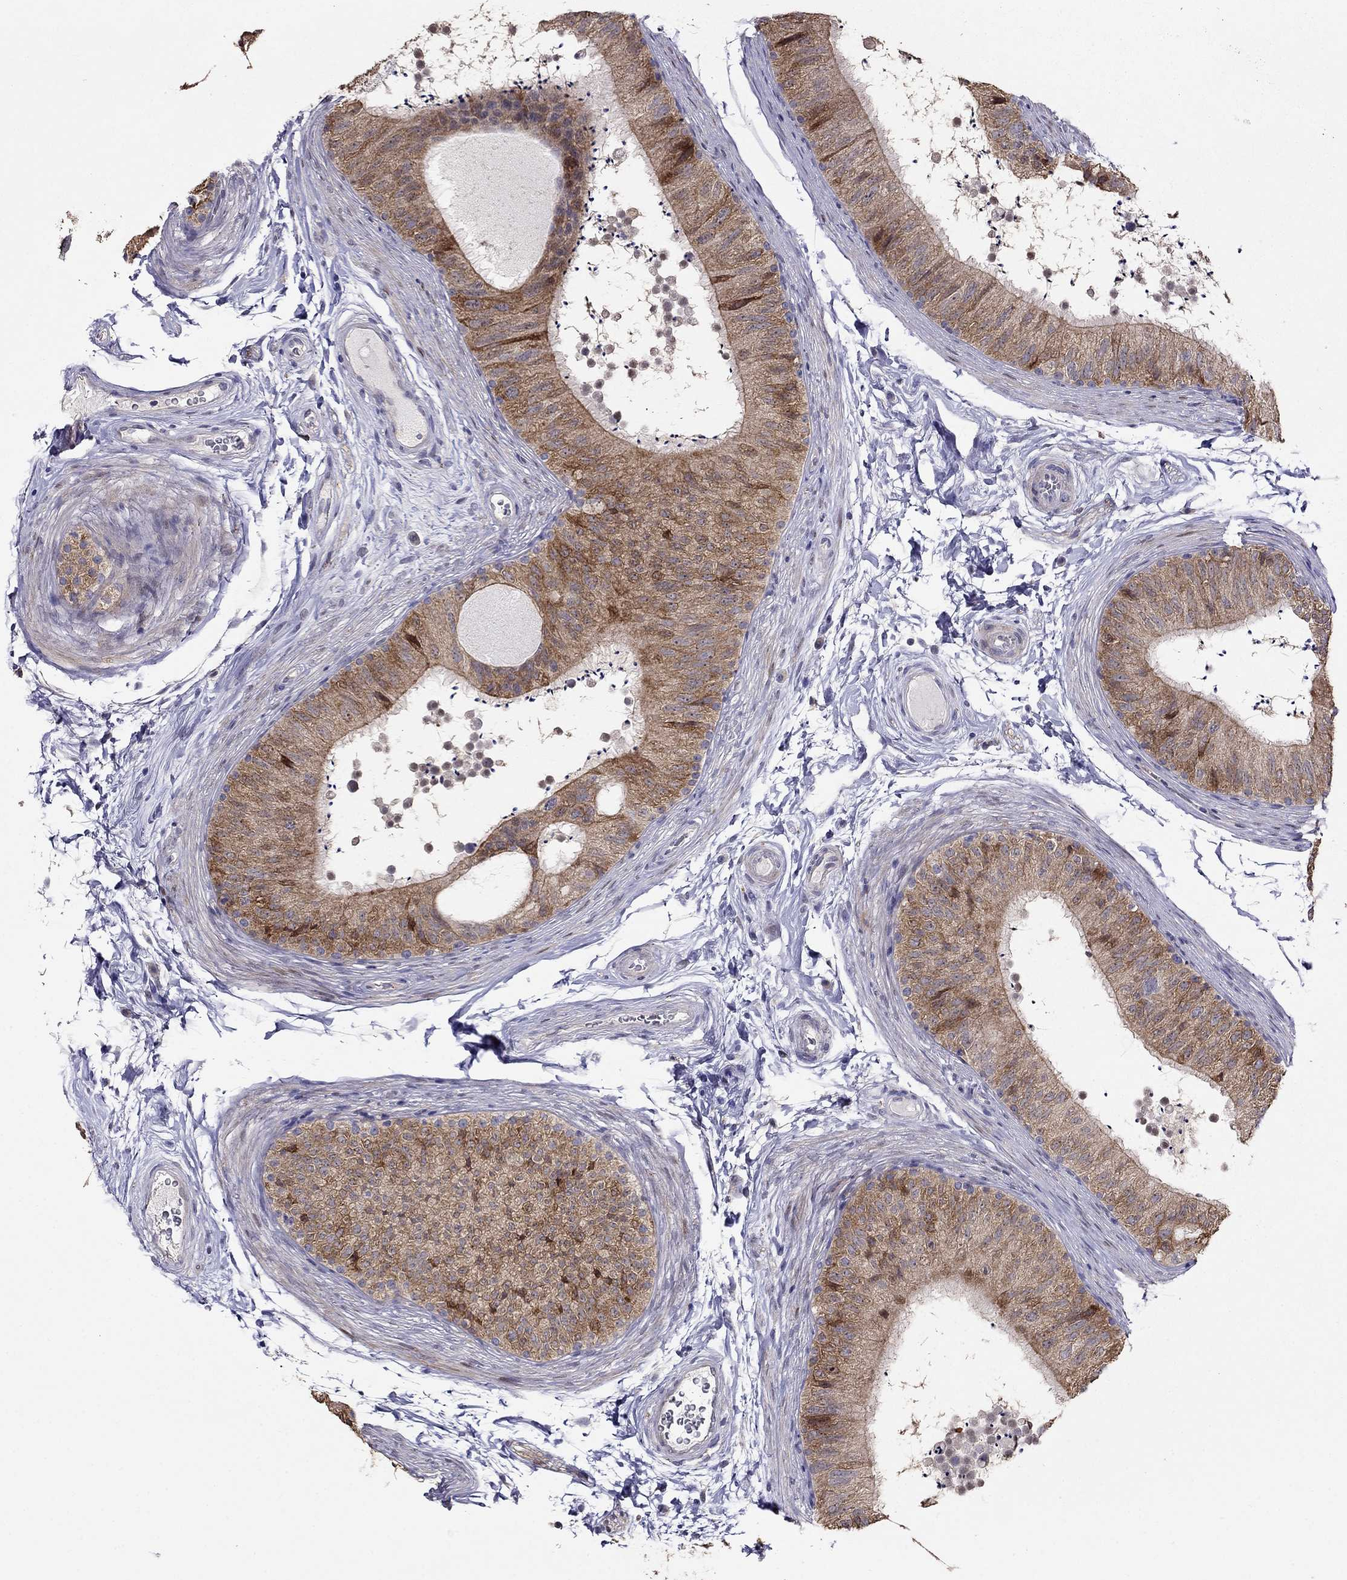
{"staining": {"intensity": "moderate", "quantity": ">75%", "location": "cytoplasmic/membranous"}, "tissue": "epididymis", "cell_type": "Glandular cells", "image_type": "normal", "snomed": [{"axis": "morphology", "description": "Normal tissue, NOS"}, {"axis": "topography", "description": "Epididymis"}], "caption": "Immunohistochemical staining of normal epididymis demonstrates >75% levels of moderate cytoplasmic/membranous protein staining in about >75% of glandular cells. (DAB = brown stain, brightfield microscopy at high magnification).", "gene": "MAGEB4", "patient": {"sex": "male", "age": 32}}